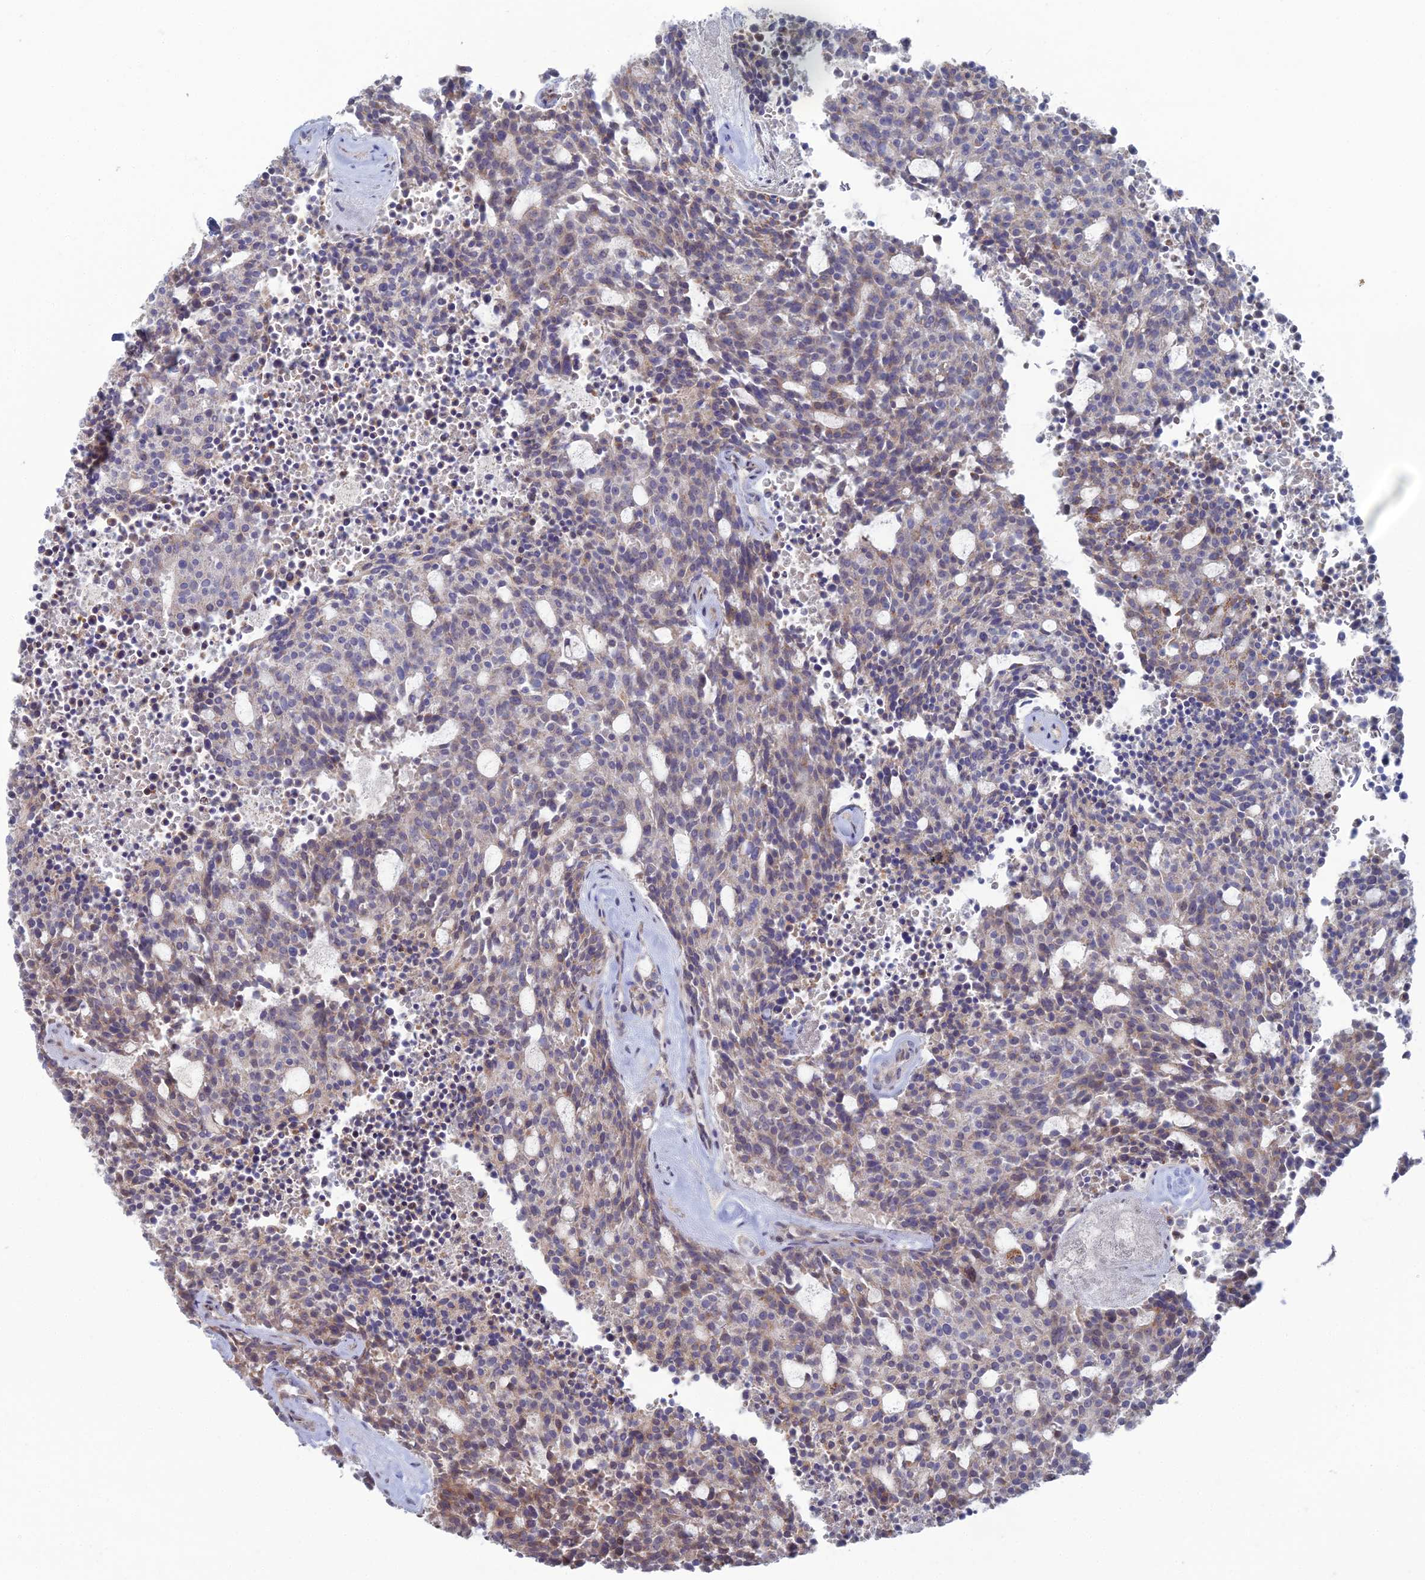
{"staining": {"intensity": "weak", "quantity": "25%-75%", "location": "cytoplasmic/membranous"}, "tissue": "carcinoid", "cell_type": "Tumor cells", "image_type": "cancer", "snomed": [{"axis": "morphology", "description": "Carcinoid, malignant, NOS"}, {"axis": "topography", "description": "Pancreas"}], "caption": "Human carcinoid (malignant) stained with a brown dye shows weak cytoplasmic/membranous positive positivity in about 25%-75% of tumor cells.", "gene": "ARL16", "patient": {"sex": "female", "age": 54}}